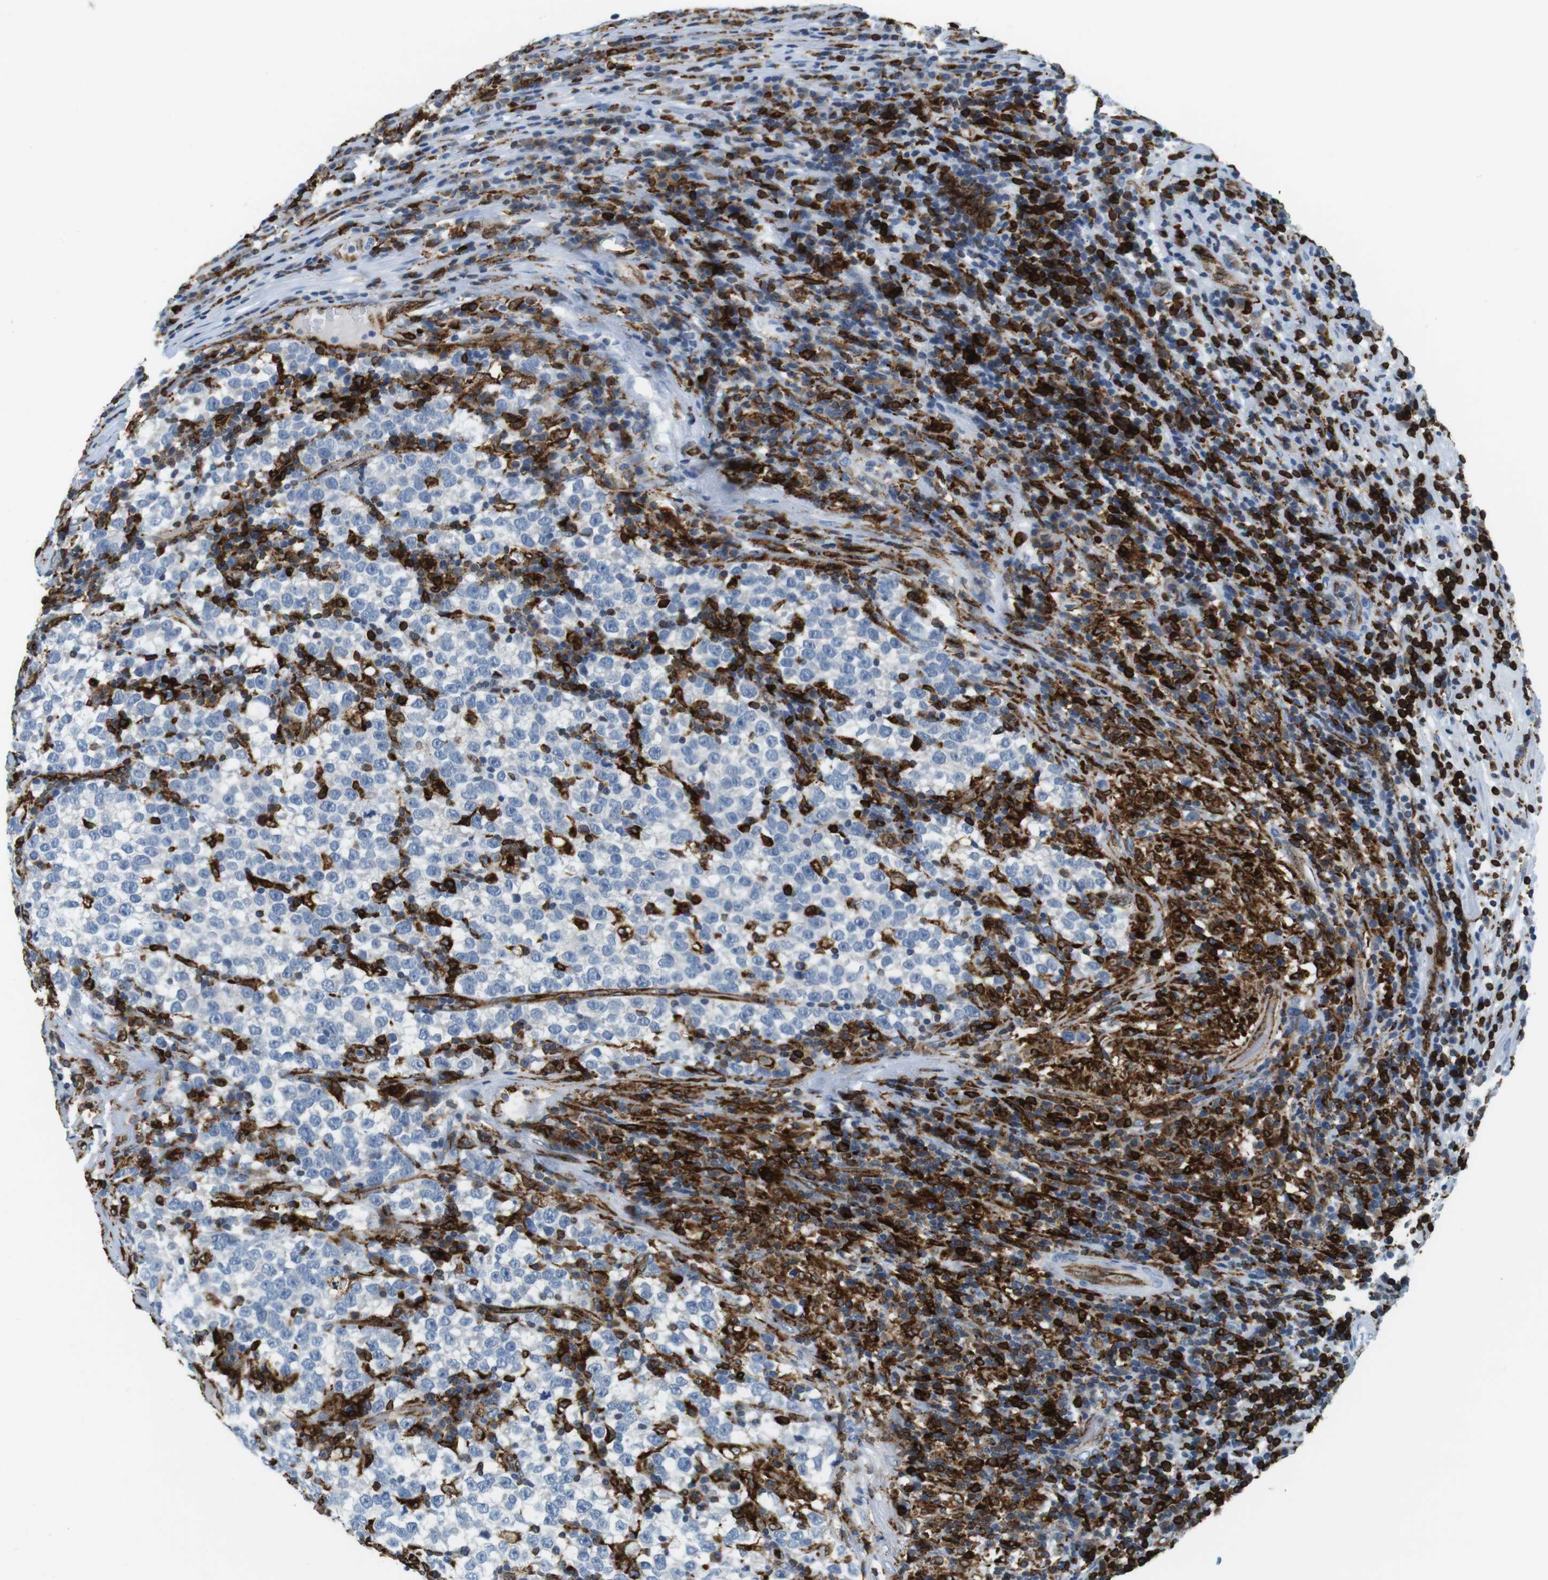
{"staining": {"intensity": "negative", "quantity": "none", "location": "none"}, "tissue": "testis cancer", "cell_type": "Tumor cells", "image_type": "cancer", "snomed": [{"axis": "morphology", "description": "Normal tissue, NOS"}, {"axis": "morphology", "description": "Seminoma, NOS"}, {"axis": "topography", "description": "Testis"}], "caption": "DAB immunohistochemical staining of testis cancer (seminoma) exhibits no significant expression in tumor cells.", "gene": "CIITA", "patient": {"sex": "male", "age": 43}}